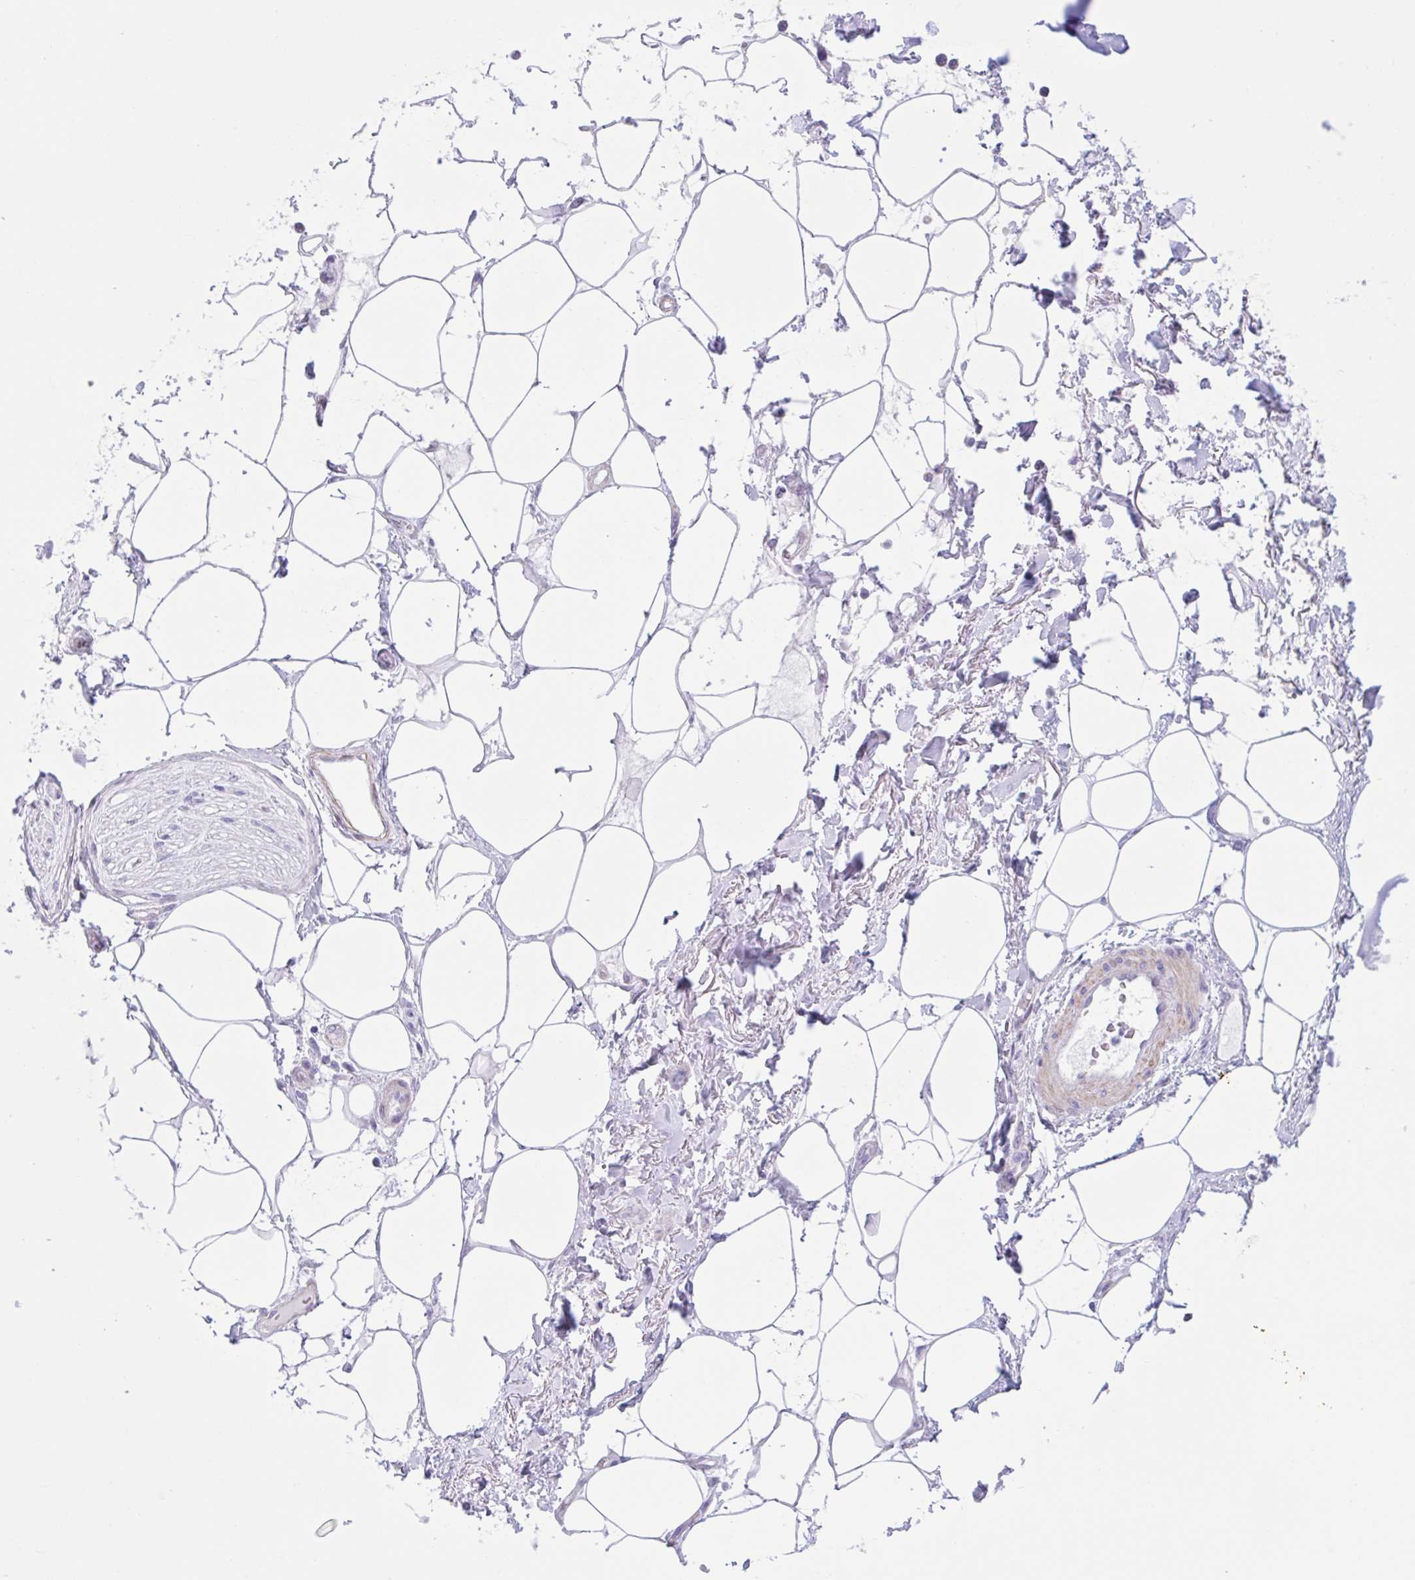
{"staining": {"intensity": "negative", "quantity": "none", "location": "none"}, "tissue": "adipose tissue", "cell_type": "Adipocytes", "image_type": "normal", "snomed": [{"axis": "morphology", "description": "Normal tissue, NOS"}, {"axis": "topography", "description": "Vagina"}, {"axis": "topography", "description": "Peripheral nerve tissue"}], "caption": "Image shows no significant protein positivity in adipocytes of unremarkable adipose tissue. The staining is performed using DAB brown chromogen with nuclei counter-stained in using hematoxylin.", "gene": "AHCYL2", "patient": {"sex": "female", "age": 71}}